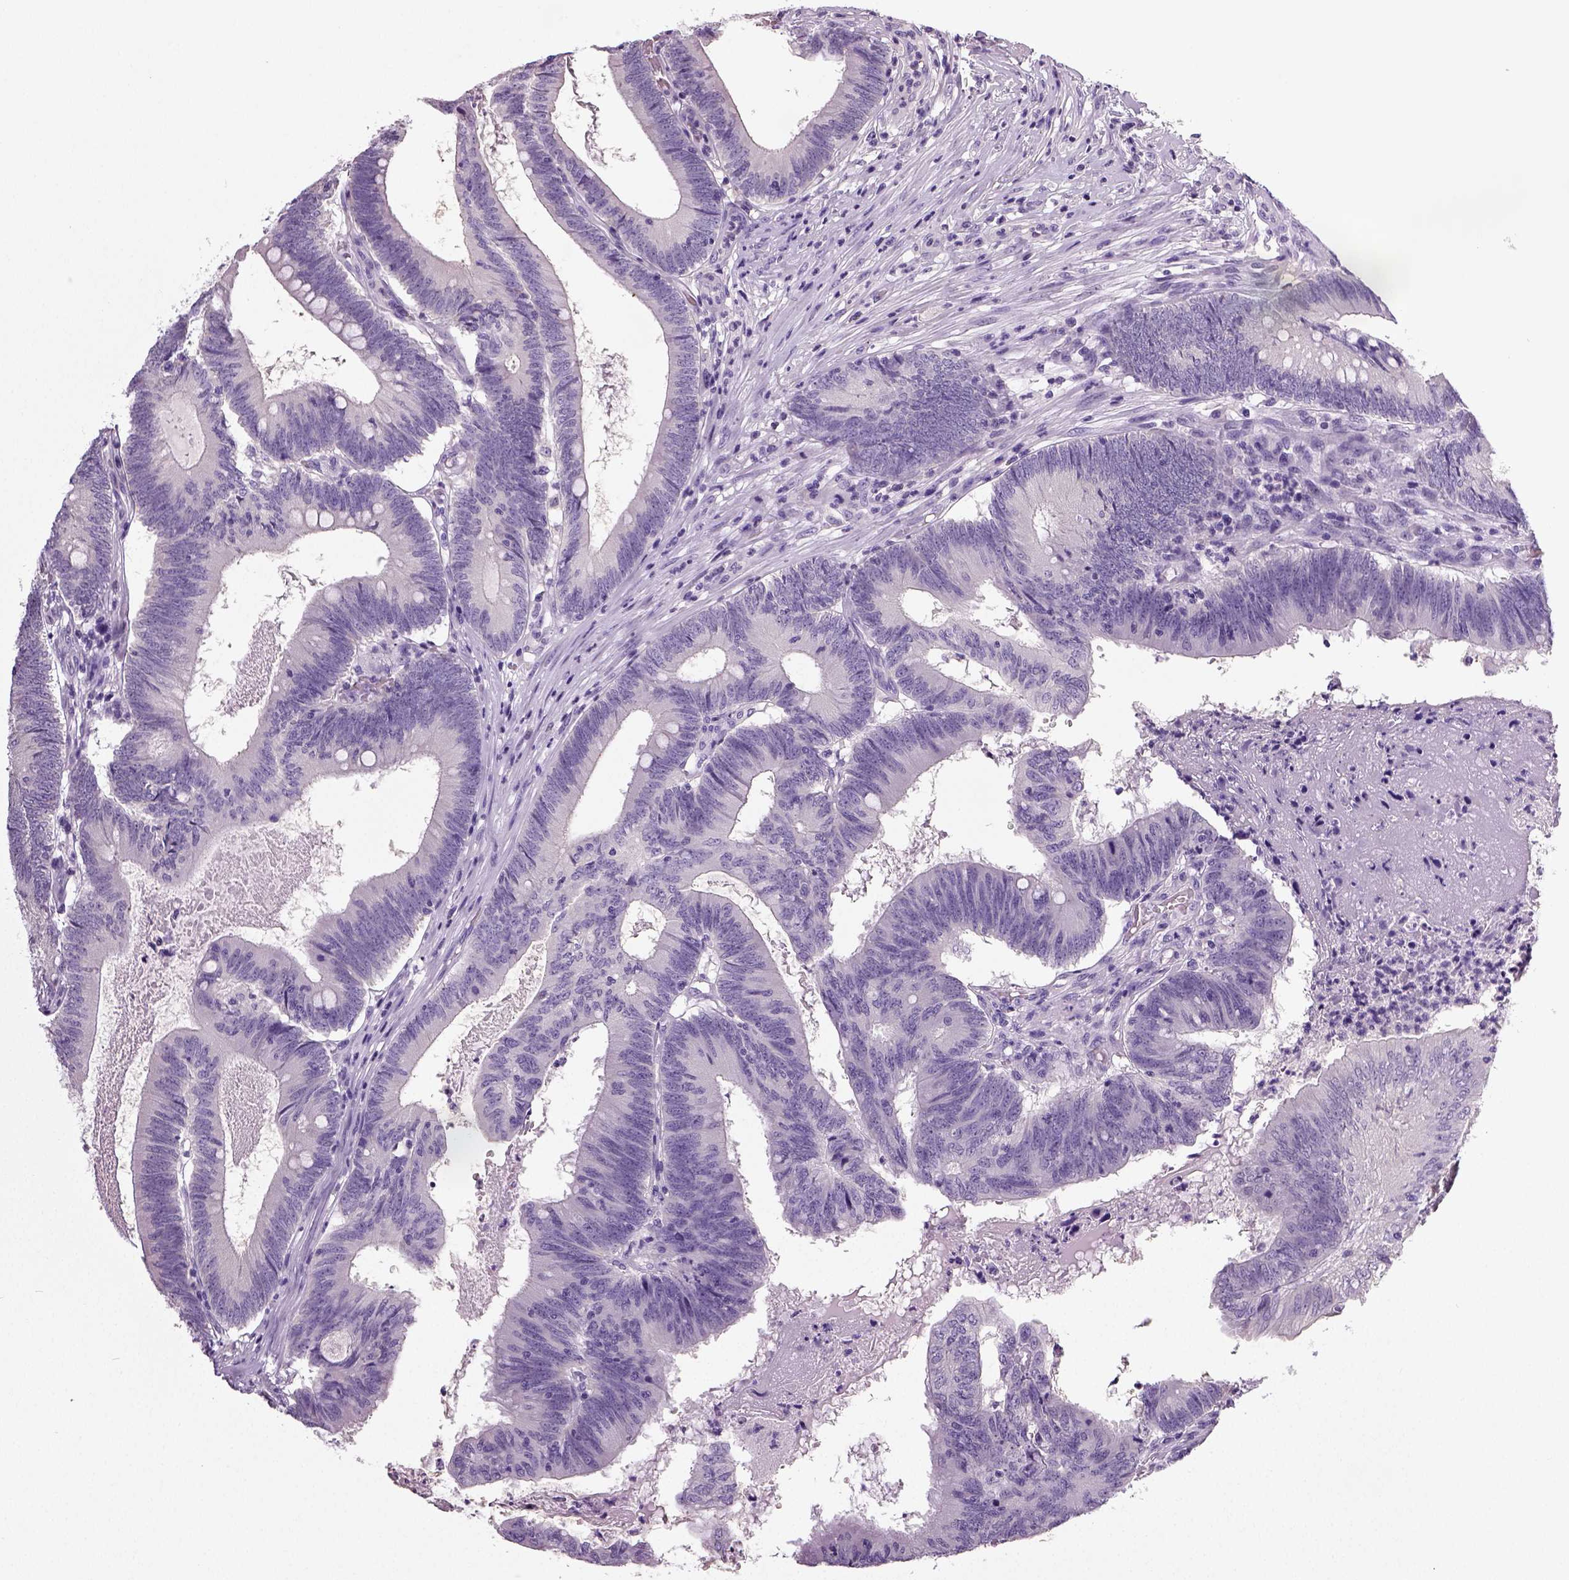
{"staining": {"intensity": "negative", "quantity": "none", "location": "none"}, "tissue": "colorectal cancer", "cell_type": "Tumor cells", "image_type": "cancer", "snomed": [{"axis": "morphology", "description": "Adenocarcinoma, NOS"}, {"axis": "topography", "description": "Colon"}], "caption": "This is a micrograph of IHC staining of adenocarcinoma (colorectal), which shows no expression in tumor cells.", "gene": "NECAB2", "patient": {"sex": "female", "age": 70}}